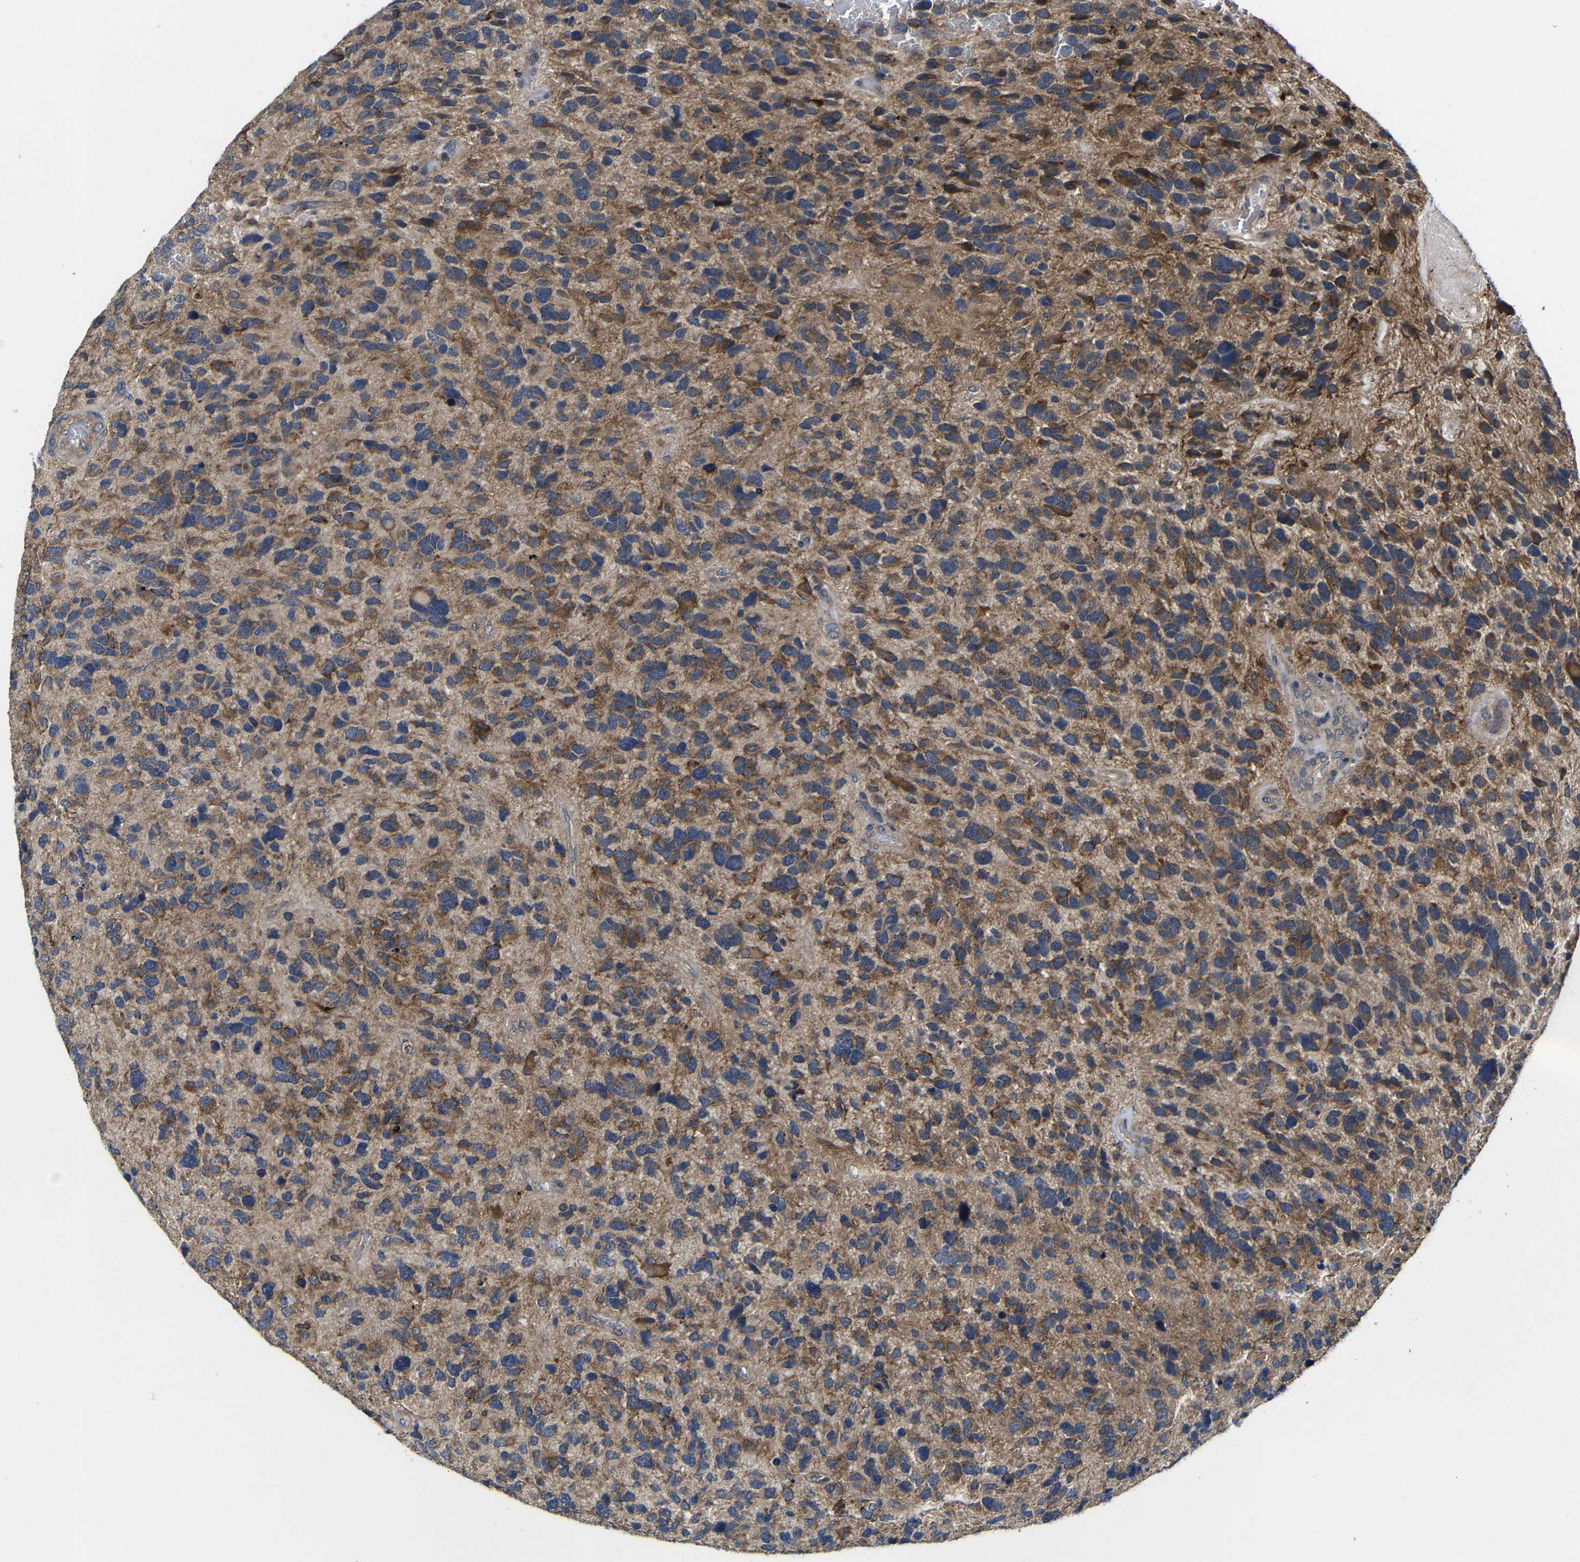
{"staining": {"intensity": "moderate", "quantity": ">75%", "location": "cytoplasmic/membranous"}, "tissue": "glioma", "cell_type": "Tumor cells", "image_type": "cancer", "snomed": [{"axis": "morphology", "description": "Glioma, malignant, High grade"}, {"axis": "topography", "description": "Brain"}], "caption": "Malignant glioma (high-grade) tissue shows moderate cytoplasmic/membranous positivity in approximately >75% of tumor cells (DAB IHC, brown staining for protein, blue staining for nuclei).", "gene": "LPAR5", "patient": {"sex": "female", "age": 58}}